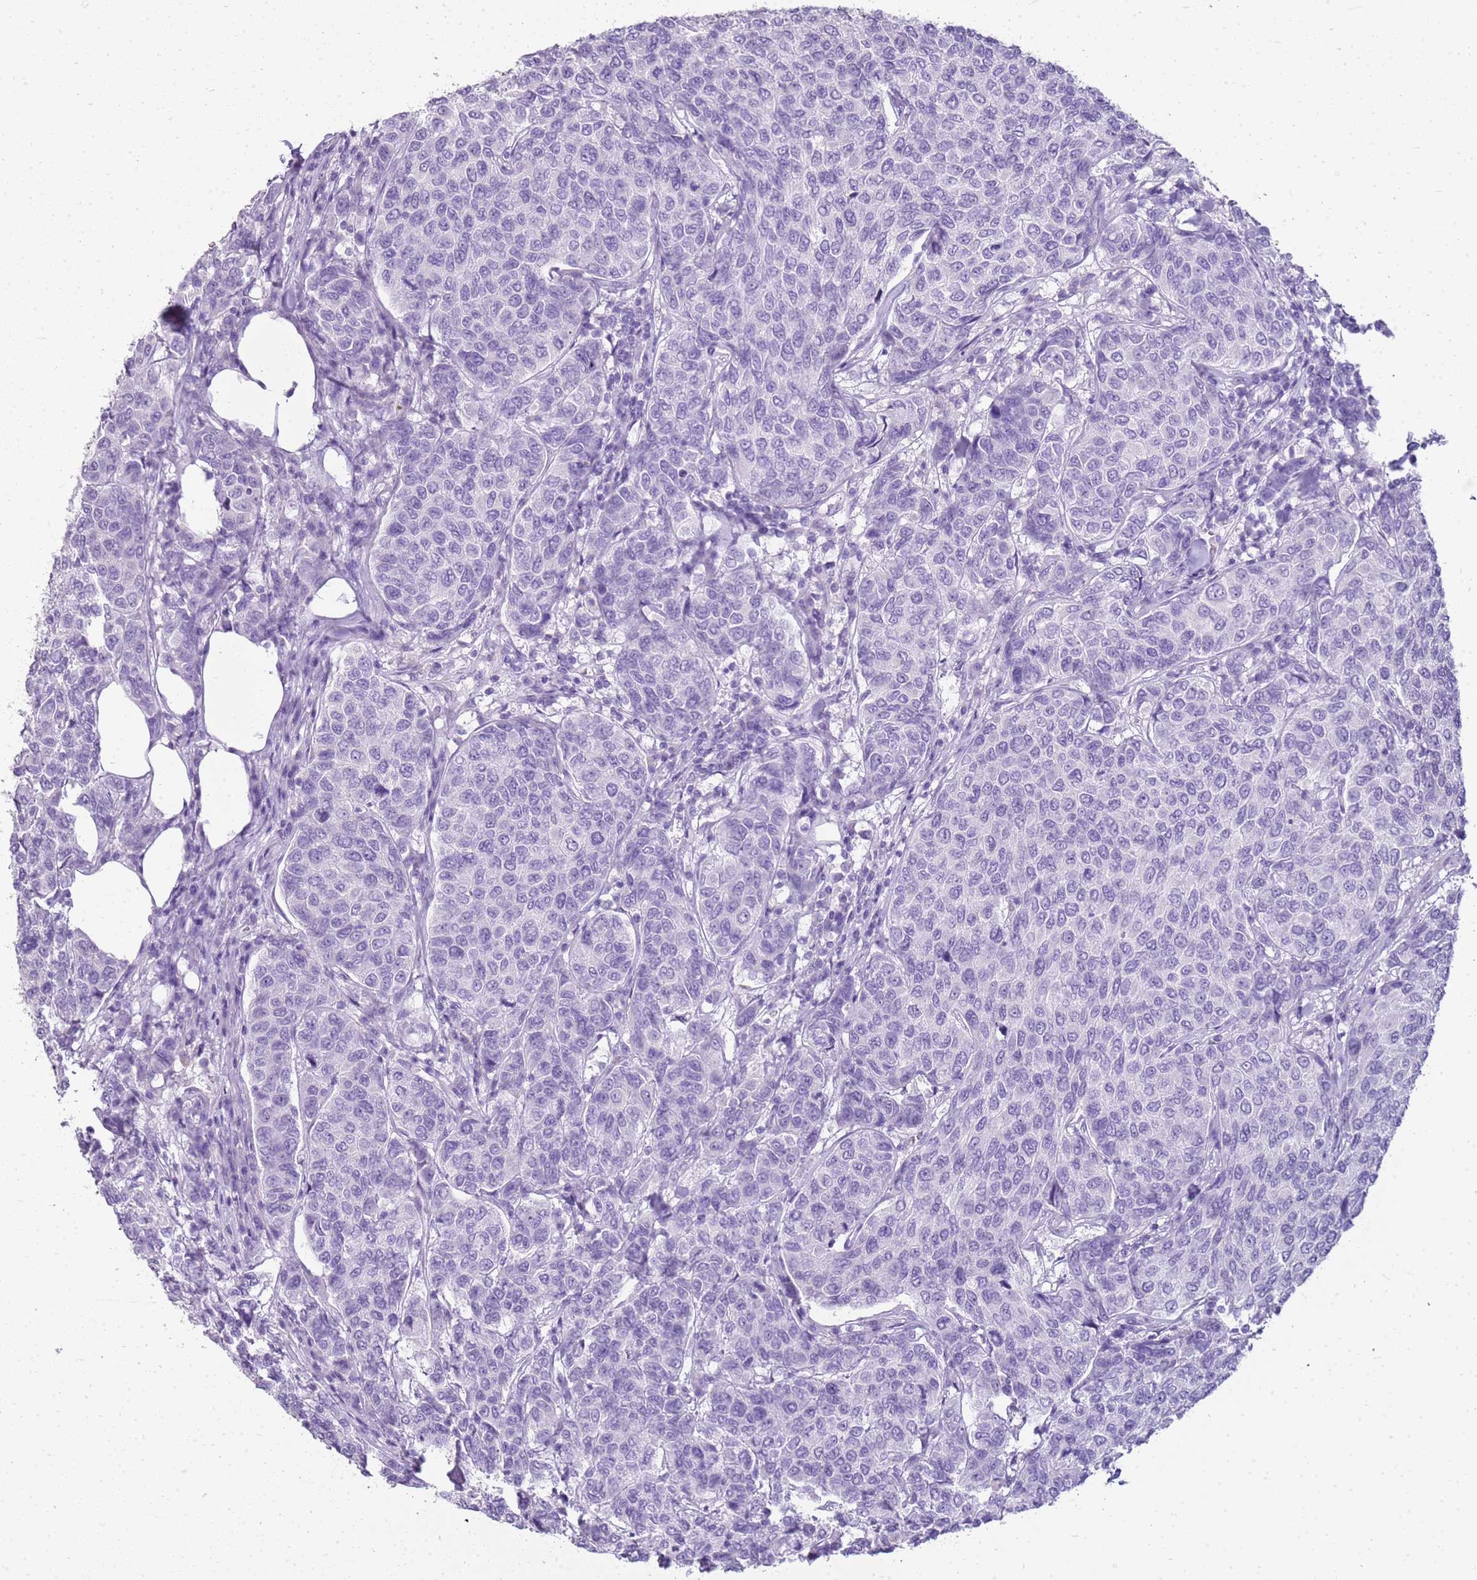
{"staining": {"intensity": "negative", "quantity": "none", "location": "none"}, "tissue": "breast cancer", "cell_type": "Tumor cells", "image_type": "cancer", "snomed": [{"axis": "morphology", "description": "Duct carcinoma"}, {"axis": "topography", "description": "Breast"}], "caption": "Breast cancer (infiltrating ductal carcinoma) was stained to show a protein in brown. There is no significant positivity in tumor cells.", "gene": "SULT1E1", "patient": {"sex": "female", "age": 55}}